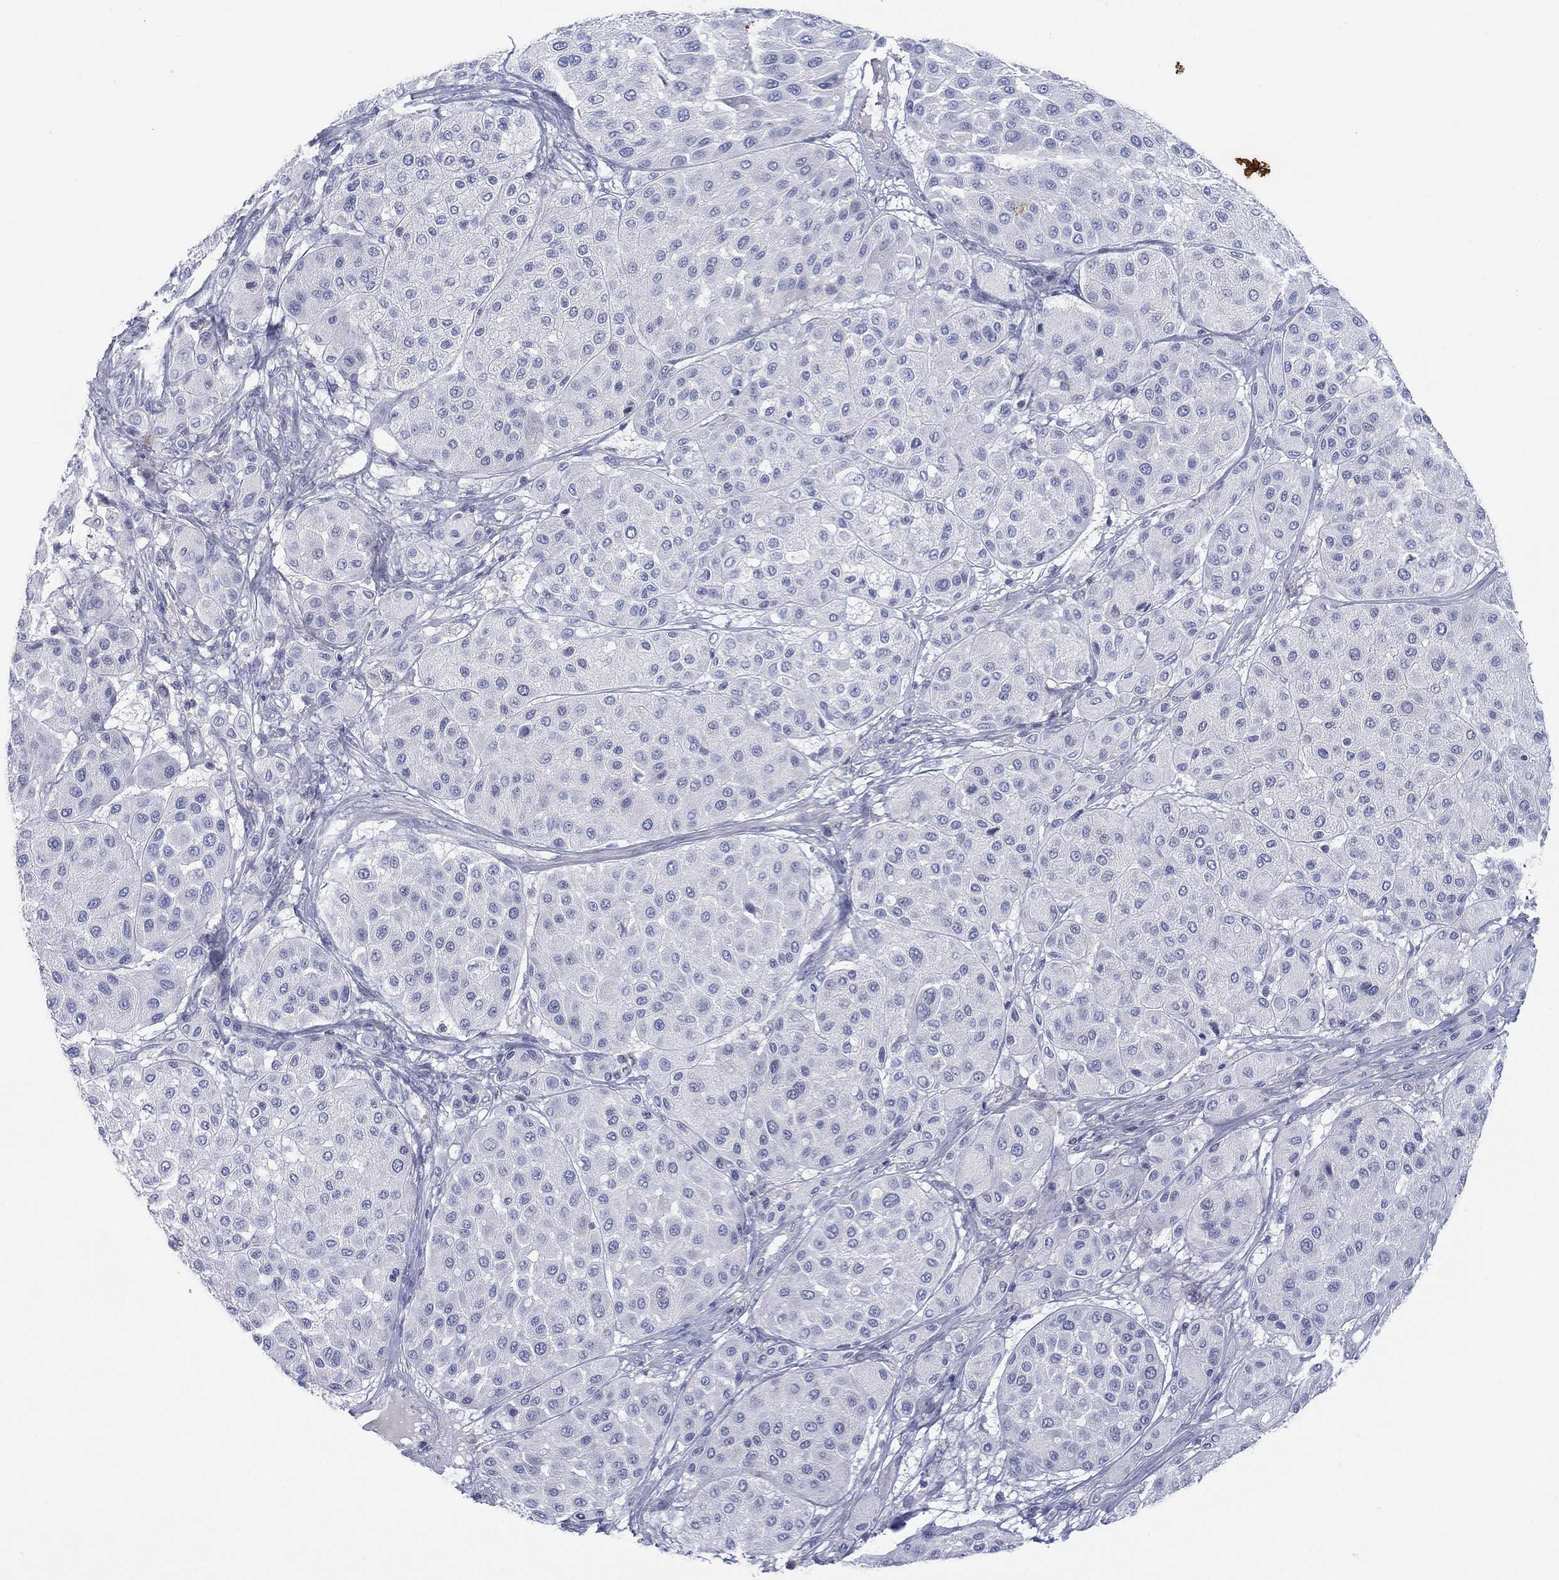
{"staining": {"intensity": "negative", "quantity": "none", "location": "none"}, "tissue": "melanoma", "cell_type": "Tumor cells", "image_type": "cancer", "snomed": [{"axis": "morphology", "description": "Malignant melanoma, Metastatic site"}, {"axis": "topography", "description": "Smooth muscle"}], "caption": "Tumor cells show no significant protein positivity in malignant melanoma (metastatic site).", "gene": "SEPTIN1", "patient": {"sex": "male", "age": 41}}